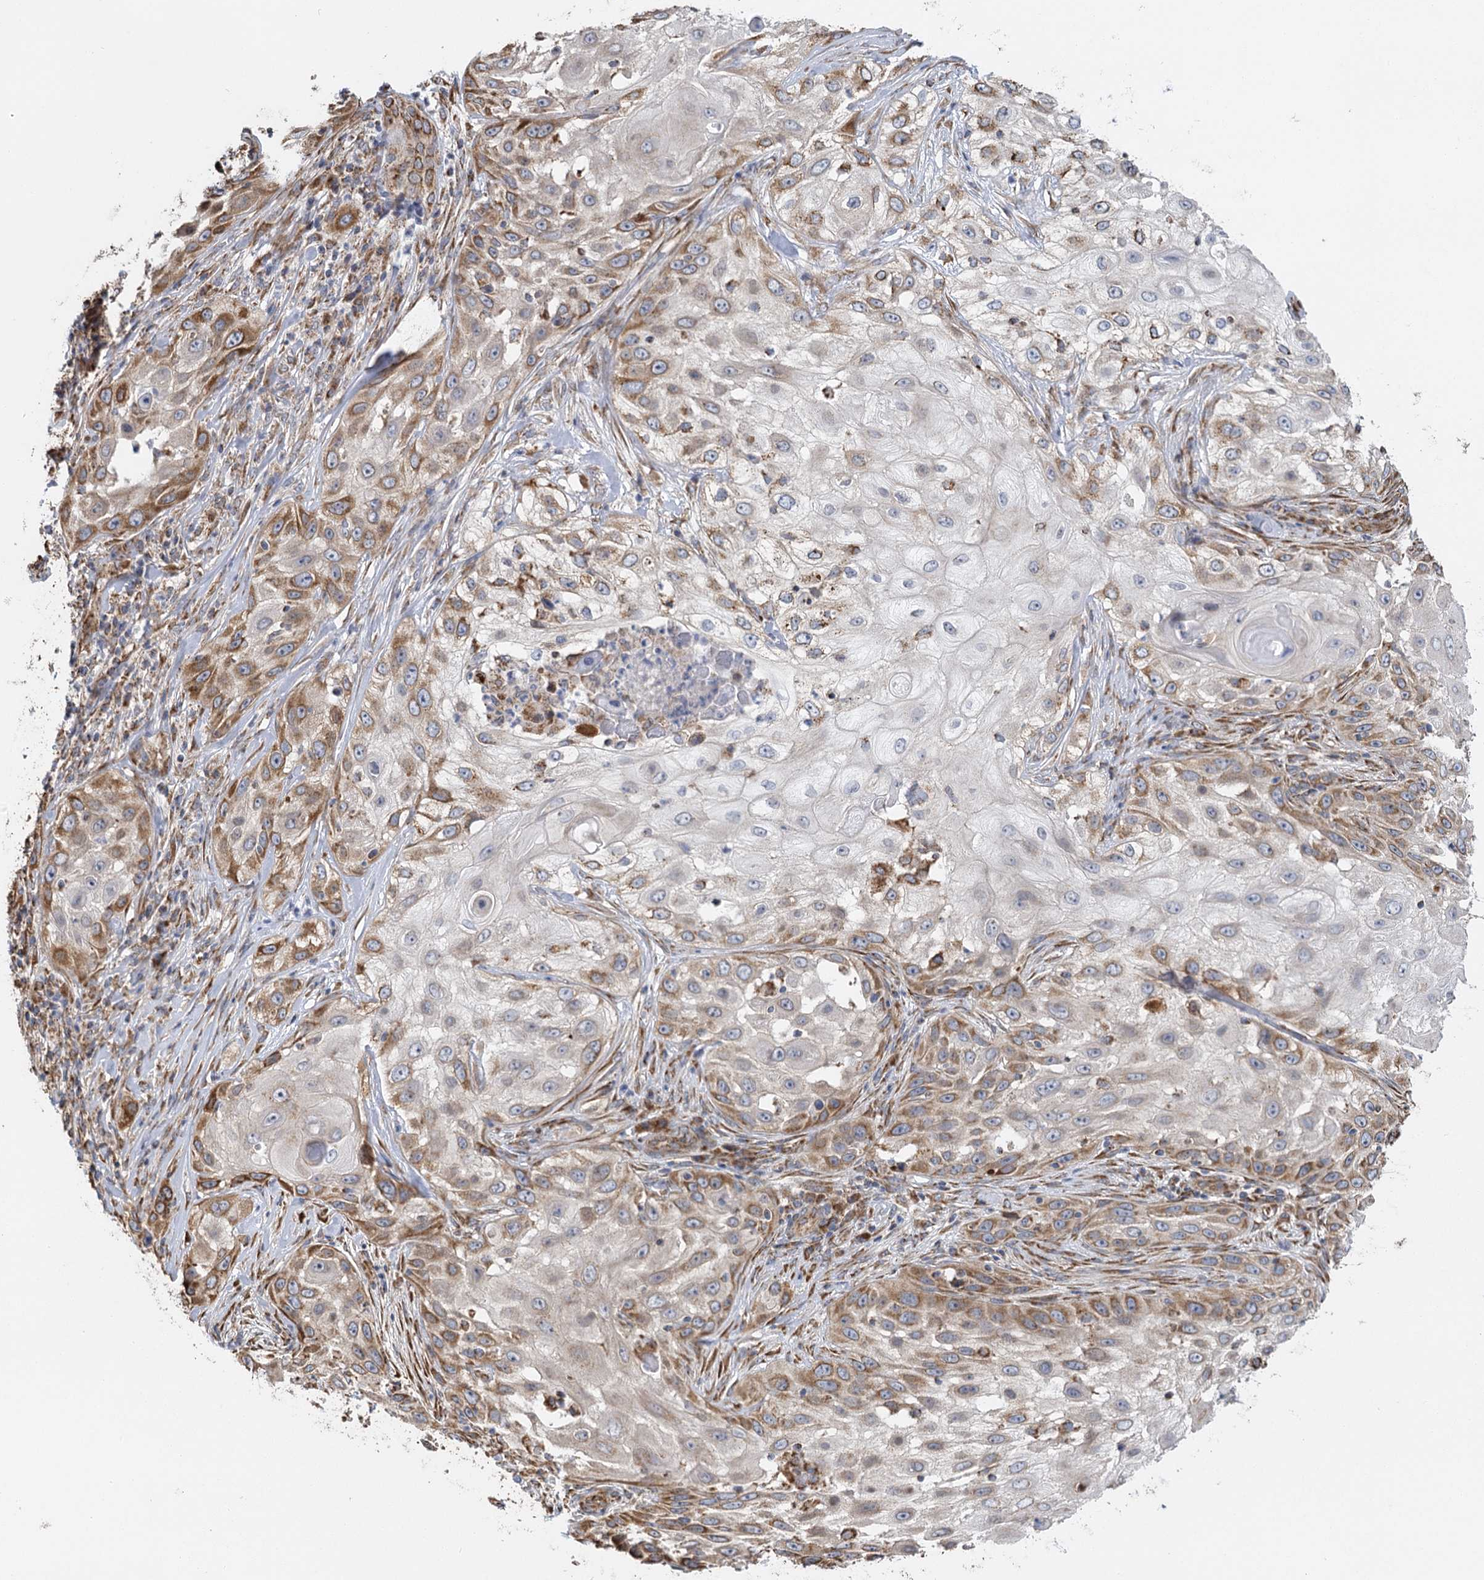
{"staining": {"intensity": "moderate", "quantity": "25%-75%", "location": "cytoplasmic/membranous"}, "tissue": "skin cancer", "cell_type": "Tumor cells", "image_type": "cancer", "snomed": [{"axis": "morphology", "description": "Squamous cell carcinoma, NOS"}, {"axis": "topography", "description": "Skin"}], "caption": "Skin cancer was stained to show a protein in brown. There is medium levels of moderate cytoplasmic/membranous staining in approximately 25%-75% of tumor cells. The protein is stained brown, and the nuclei are stained in blue (DAB (3,3'-diaminobenzidine) IHC with brightfield microscopy, high magnification).", "gene": "IL11RA", "patient": {"sex": "female", "age": 44}}